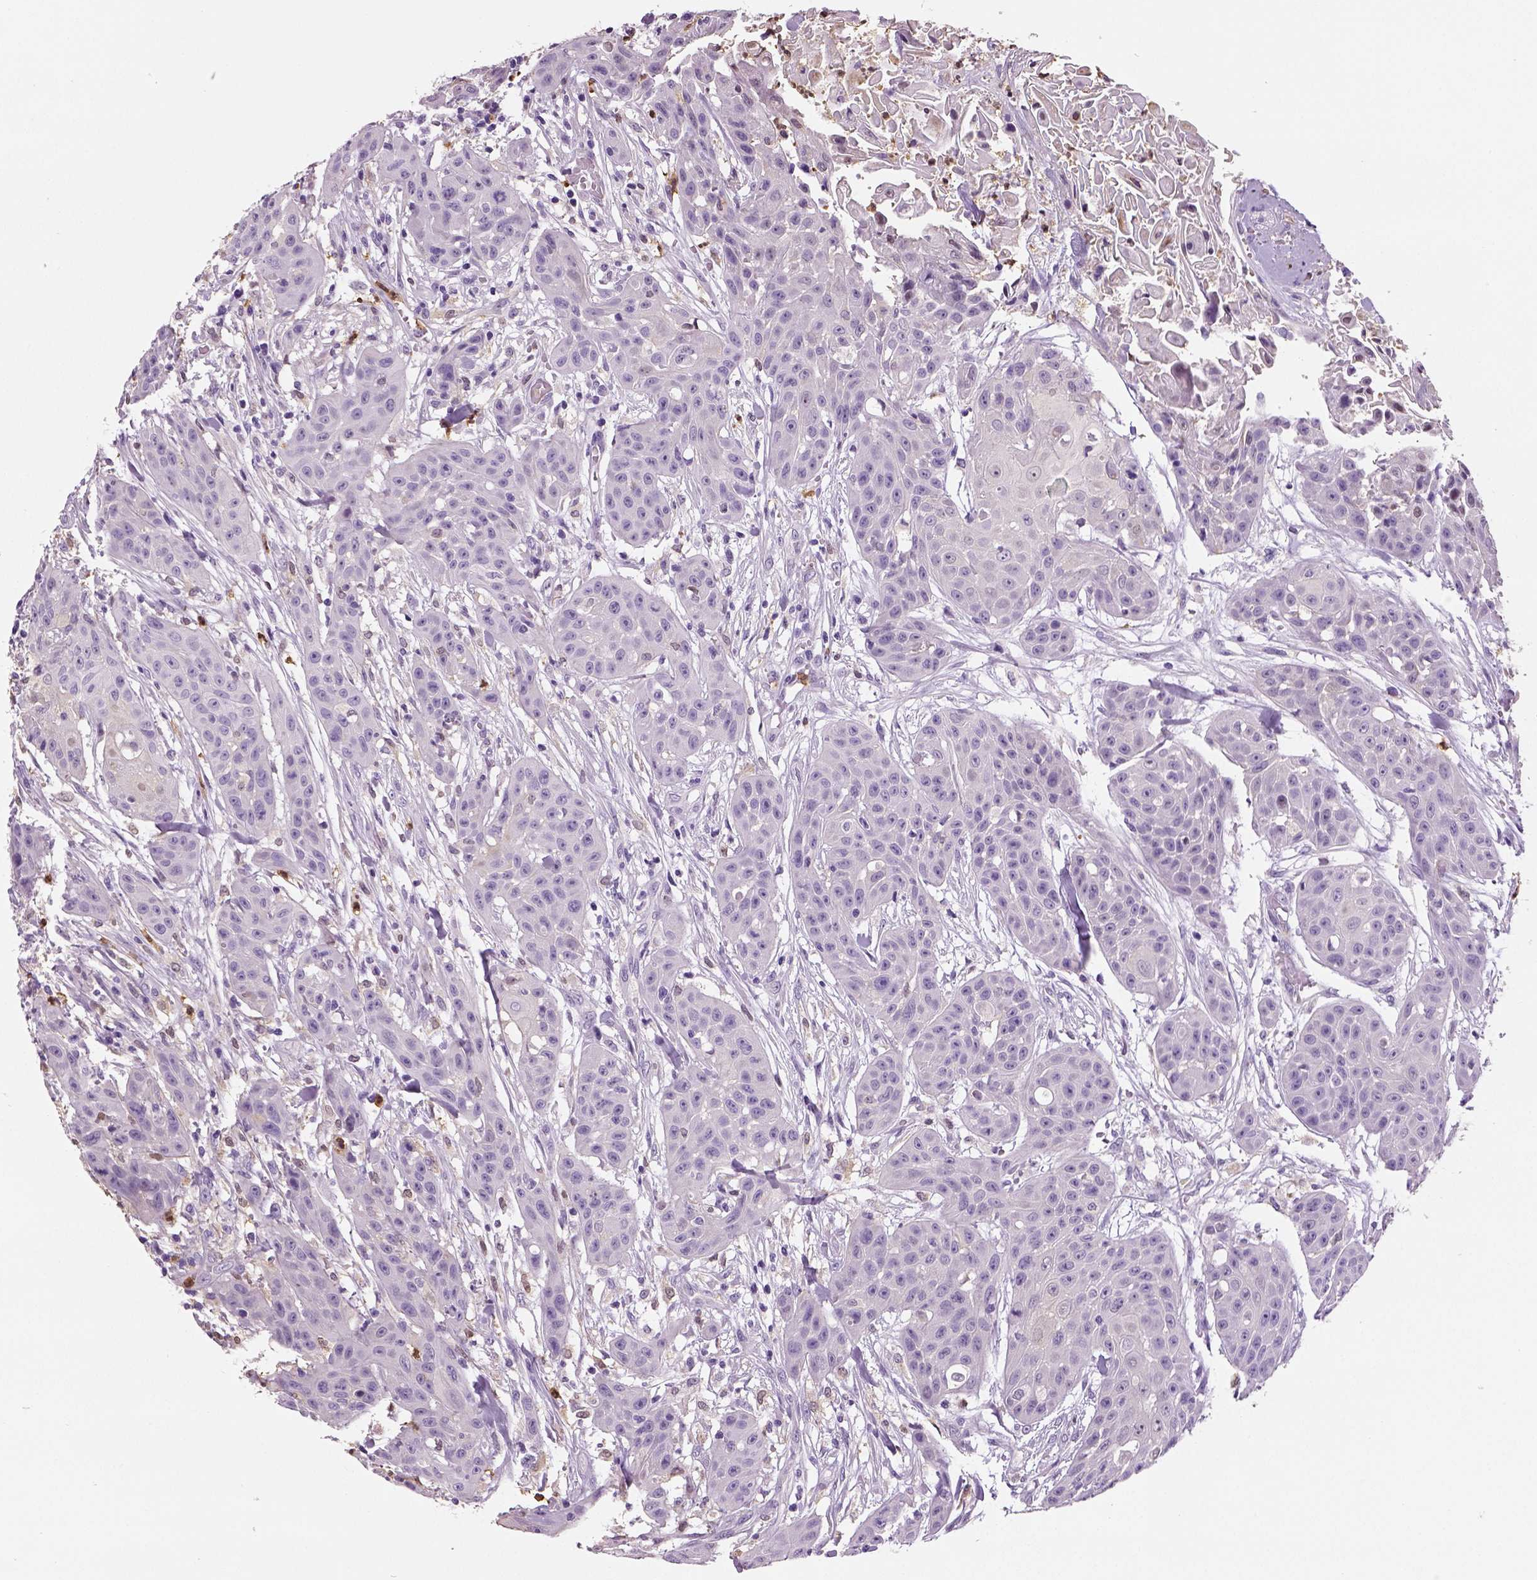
{"staining": {"intensity": "negative", "quantity": "none", "location": "none"}, "tissue": "head and neck cancer", "cell_type": "Tumor cells", "image_type": "cancer", "snomed": [{"axis": "morphology", "description": "Squamous cell carcinoma, NOS"}, {"axis": "topography", "description": "Oral tissue"}, {"axis": "topography", "description": "Head-Neck"}], "caption": "Head and neck cancer (squamous cell carcinoma) was stained to show a protein in brown. There is no significant expression in tumor cells.", "gene": "NECAB2", "patient": {"sex": "female", "age": 55}}